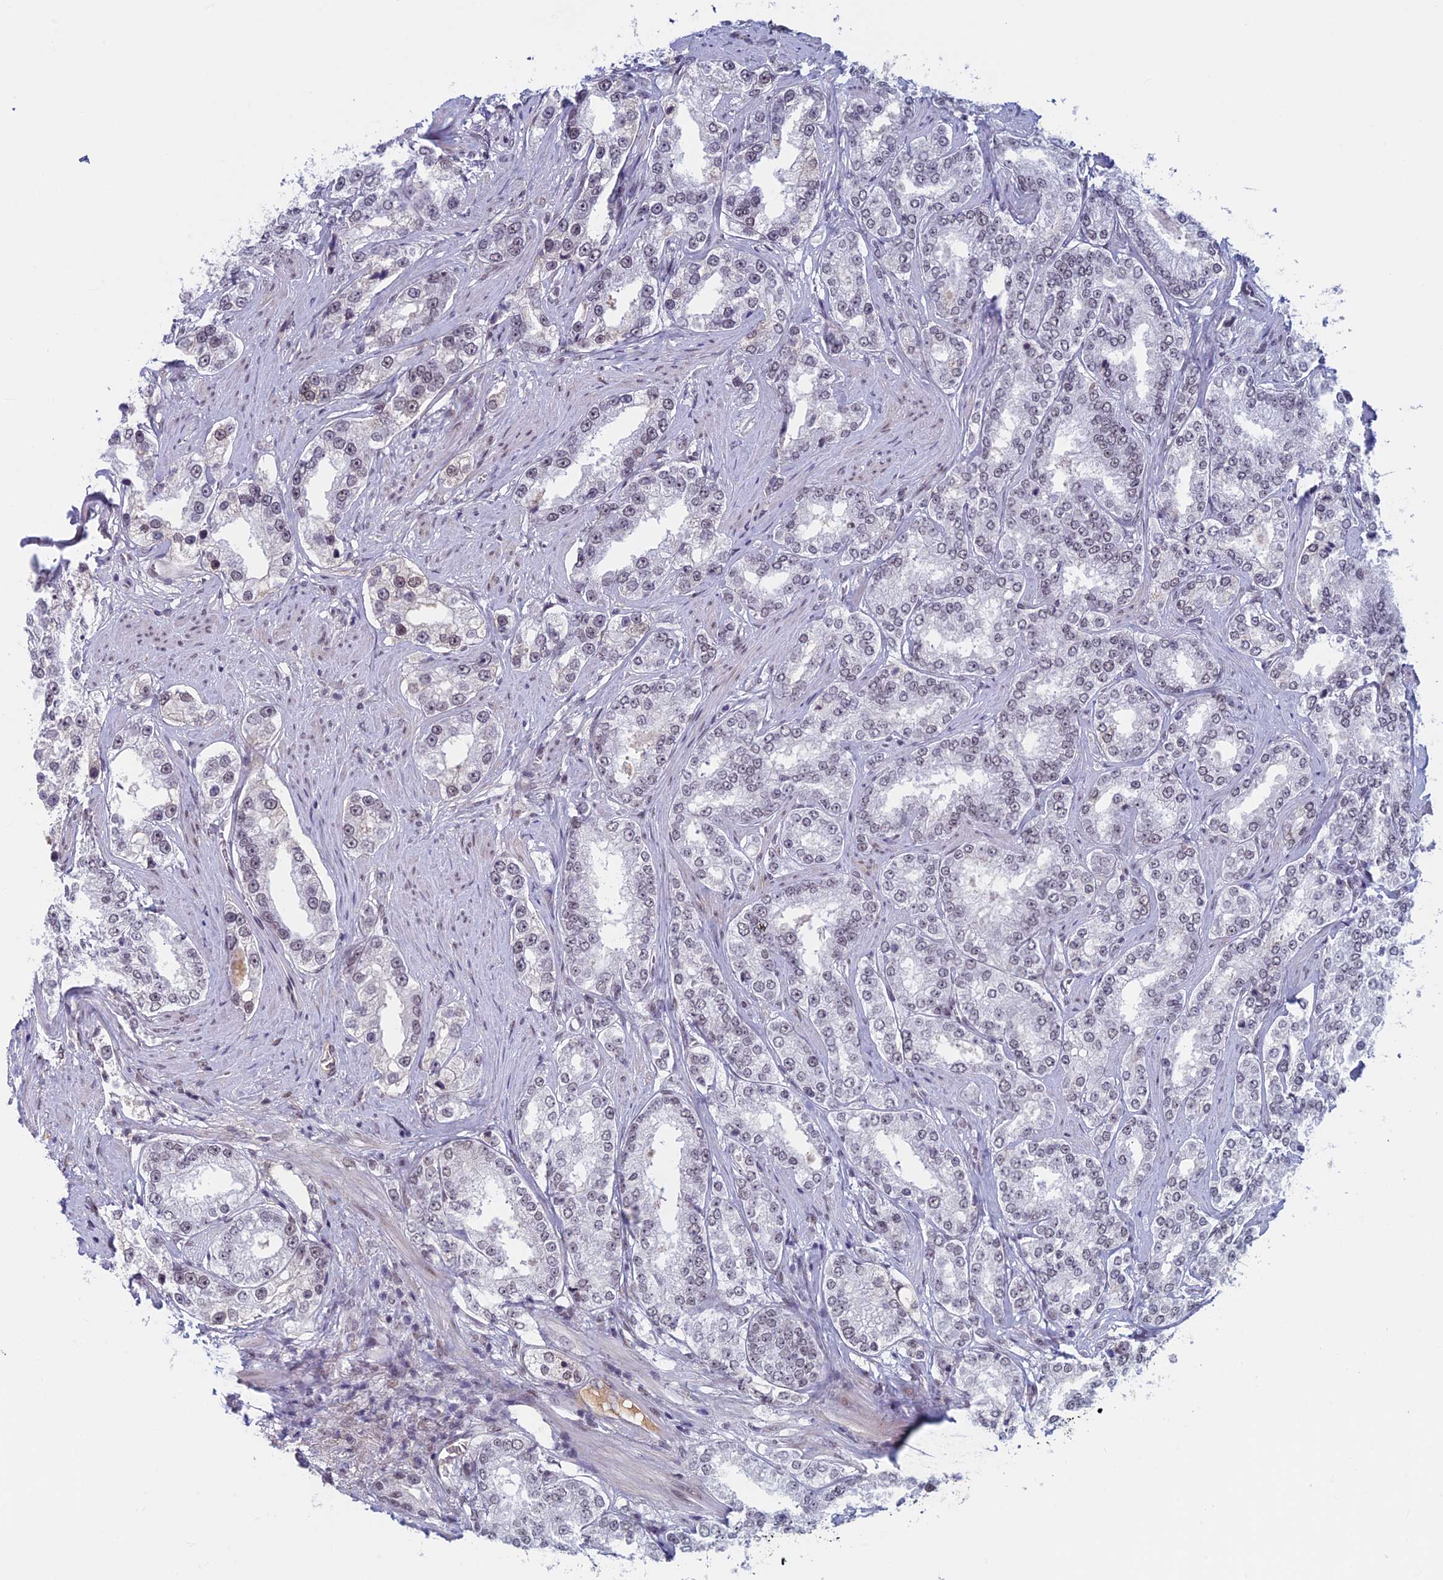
{"staining": {"intensity": "weak", "quantity": "25%-75%", "location": "nuclear"}, "tissue": "prostate cancer", "cell_type": "Tumor cells", "image_type": "cancer", "snomed": [{"axis": "morphology", "description": "Normal tissue, NOS"}, {"axis": "morphology", "description": "Adenocarcinoma, High grade"}, {"axis": "topography", "description": "Prostate"}], "caption": "Human prostate cancer (high-grade adenocarcinoma) stained with a brown dye exhibits weak nuclear positive staining in approximately 25%-75% of tumor cells.", "gene": "ASH2L", "patient": {"sex": "male", "age": 83}}